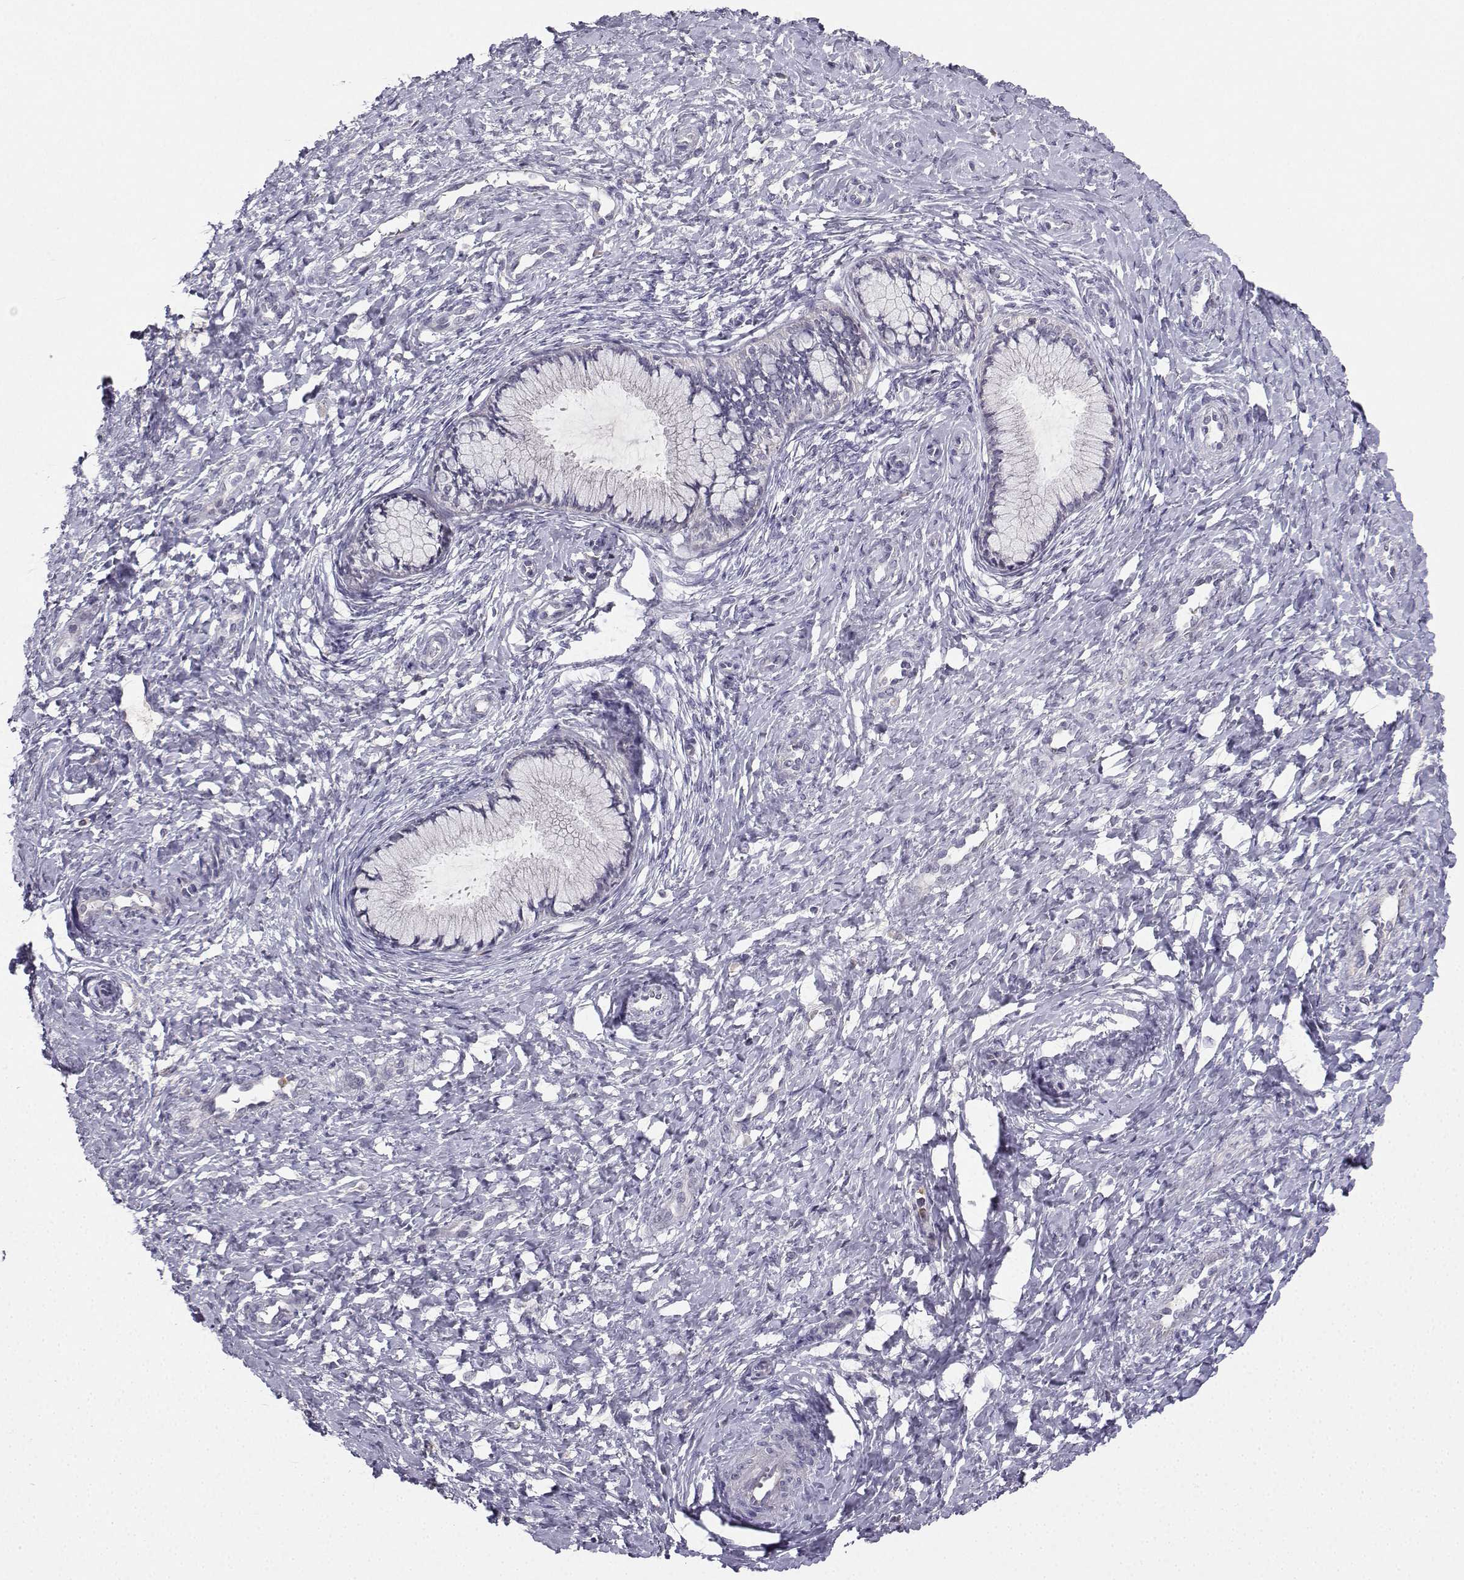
{"staining": {"intensity": "negative", "quantity": "none", "location": "none"}, "tissue": "cervix", "cell_type": "Glandular cells", "image_type": "normal", "snomed": [{"axis": "morphology", "description": "Normal tissue, NOS"}, {"axis": "topography", "description": "Cervix"}], "caption": "Benign cervix was stained to show a protein in brown. There is no significant staining in glandular cells.", "gene": "CALY", "patient": {"sex": "female", "age": 37}}